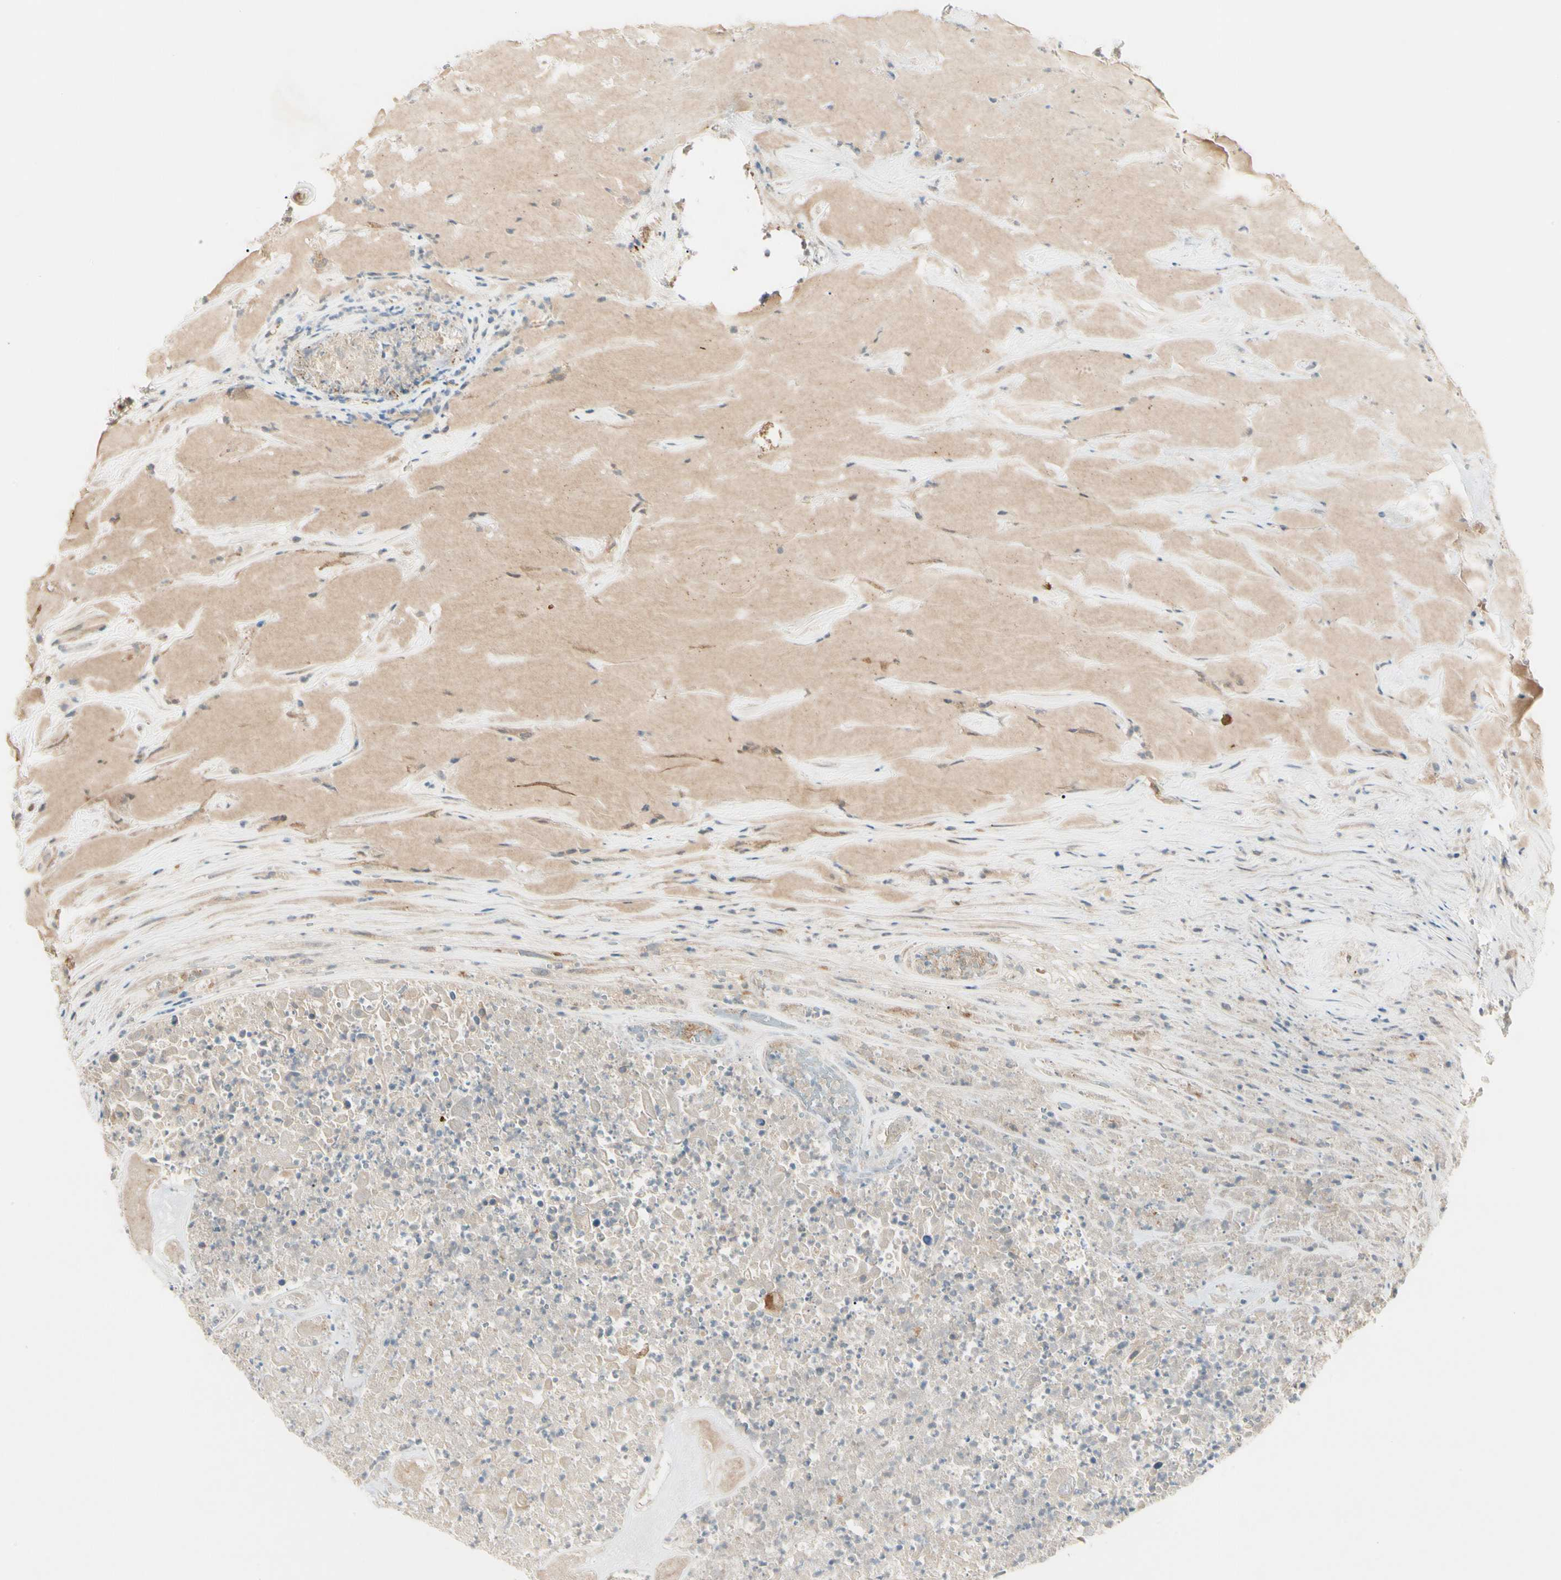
{"staining": {"intensity": "weak", "quantity": ">75%", "location": "cytoplasmic/membranous"}, "tissue": "urothelial cancer", "cell_type": "Tumor cells", "image_type": "cancer", "snomed": [{"axis": "morphology", "description": "Urothelial carcinoma, High grade"}, {"axis": "topography", "description": "Urinary bladder"}], "caption": "This is a histology image of IHC staining of high-grade urothelial carcinoma, which shows weak staining in the cytoplasmic/membranous of tumor cells.", "gene": "F2R", "patient": {"sex": "male", "age": 66}}